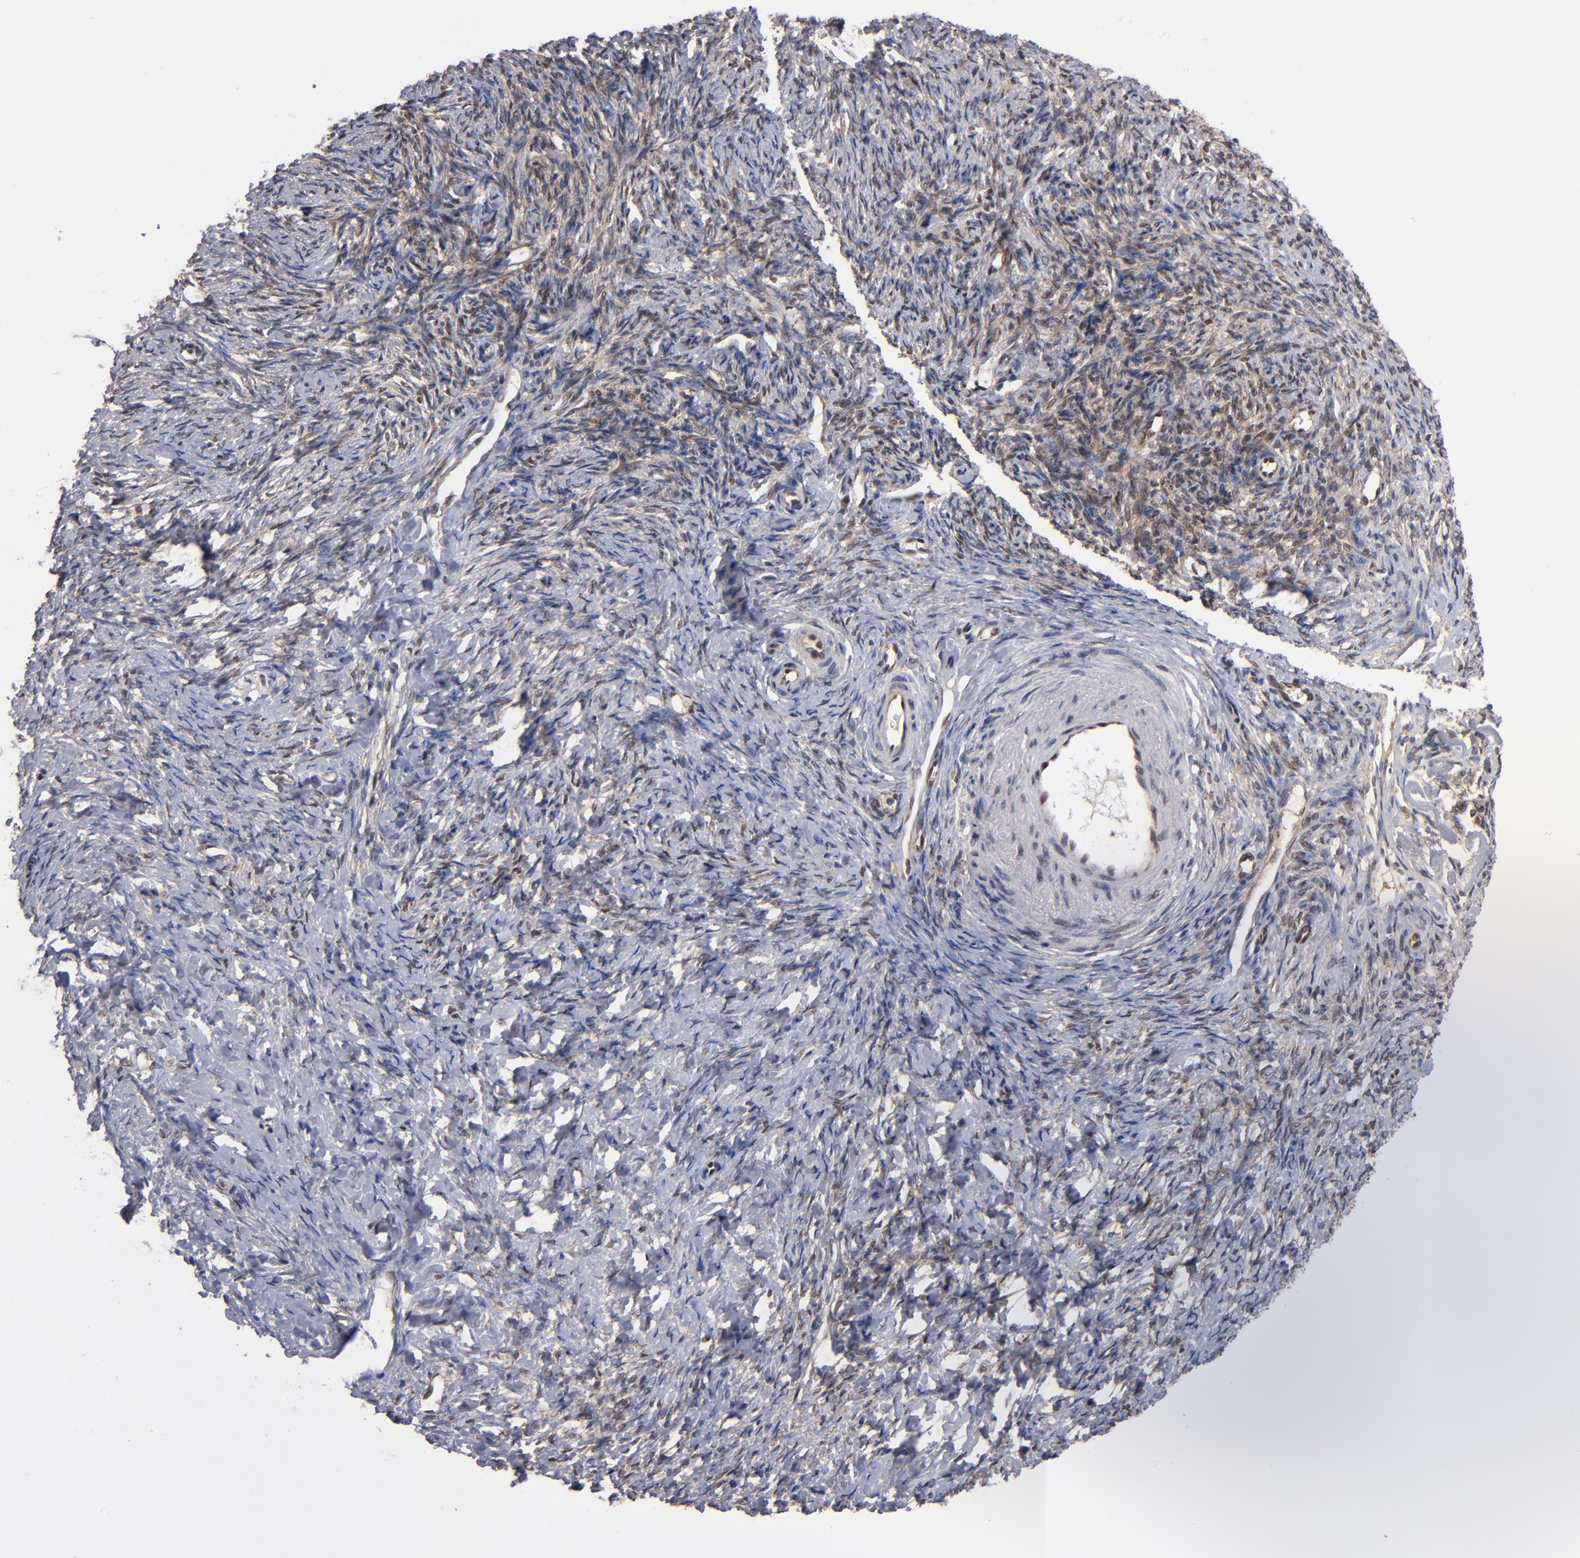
{"staining": {"intensity": "weak", "quantity": "25%-75%", "location": "cytoplasmic/membranous"}, "tissue": "ovarian cancer", "cell_type": "Tumor cells", "image_type": "cancer", "snomed": [{"axis": "morphology", "description": "Normal tissue, NOS"}, {"axis": "morphology", "description": "Cystadenocarcinoma, serous, NOS"}, {"axis": "topography", "description": "Ovary"}], "caption": "This micrograph displays ovarian serous cystadenocarcinoma stained with immunohistochemistry to label a protein in brown. The cytoplasmic/membranous of tumor cells show weak positivity for the protein. Nuclei are counter-stained blue.", "gene": "ALG13", "patient": {"sex": "female", "age": 62}}